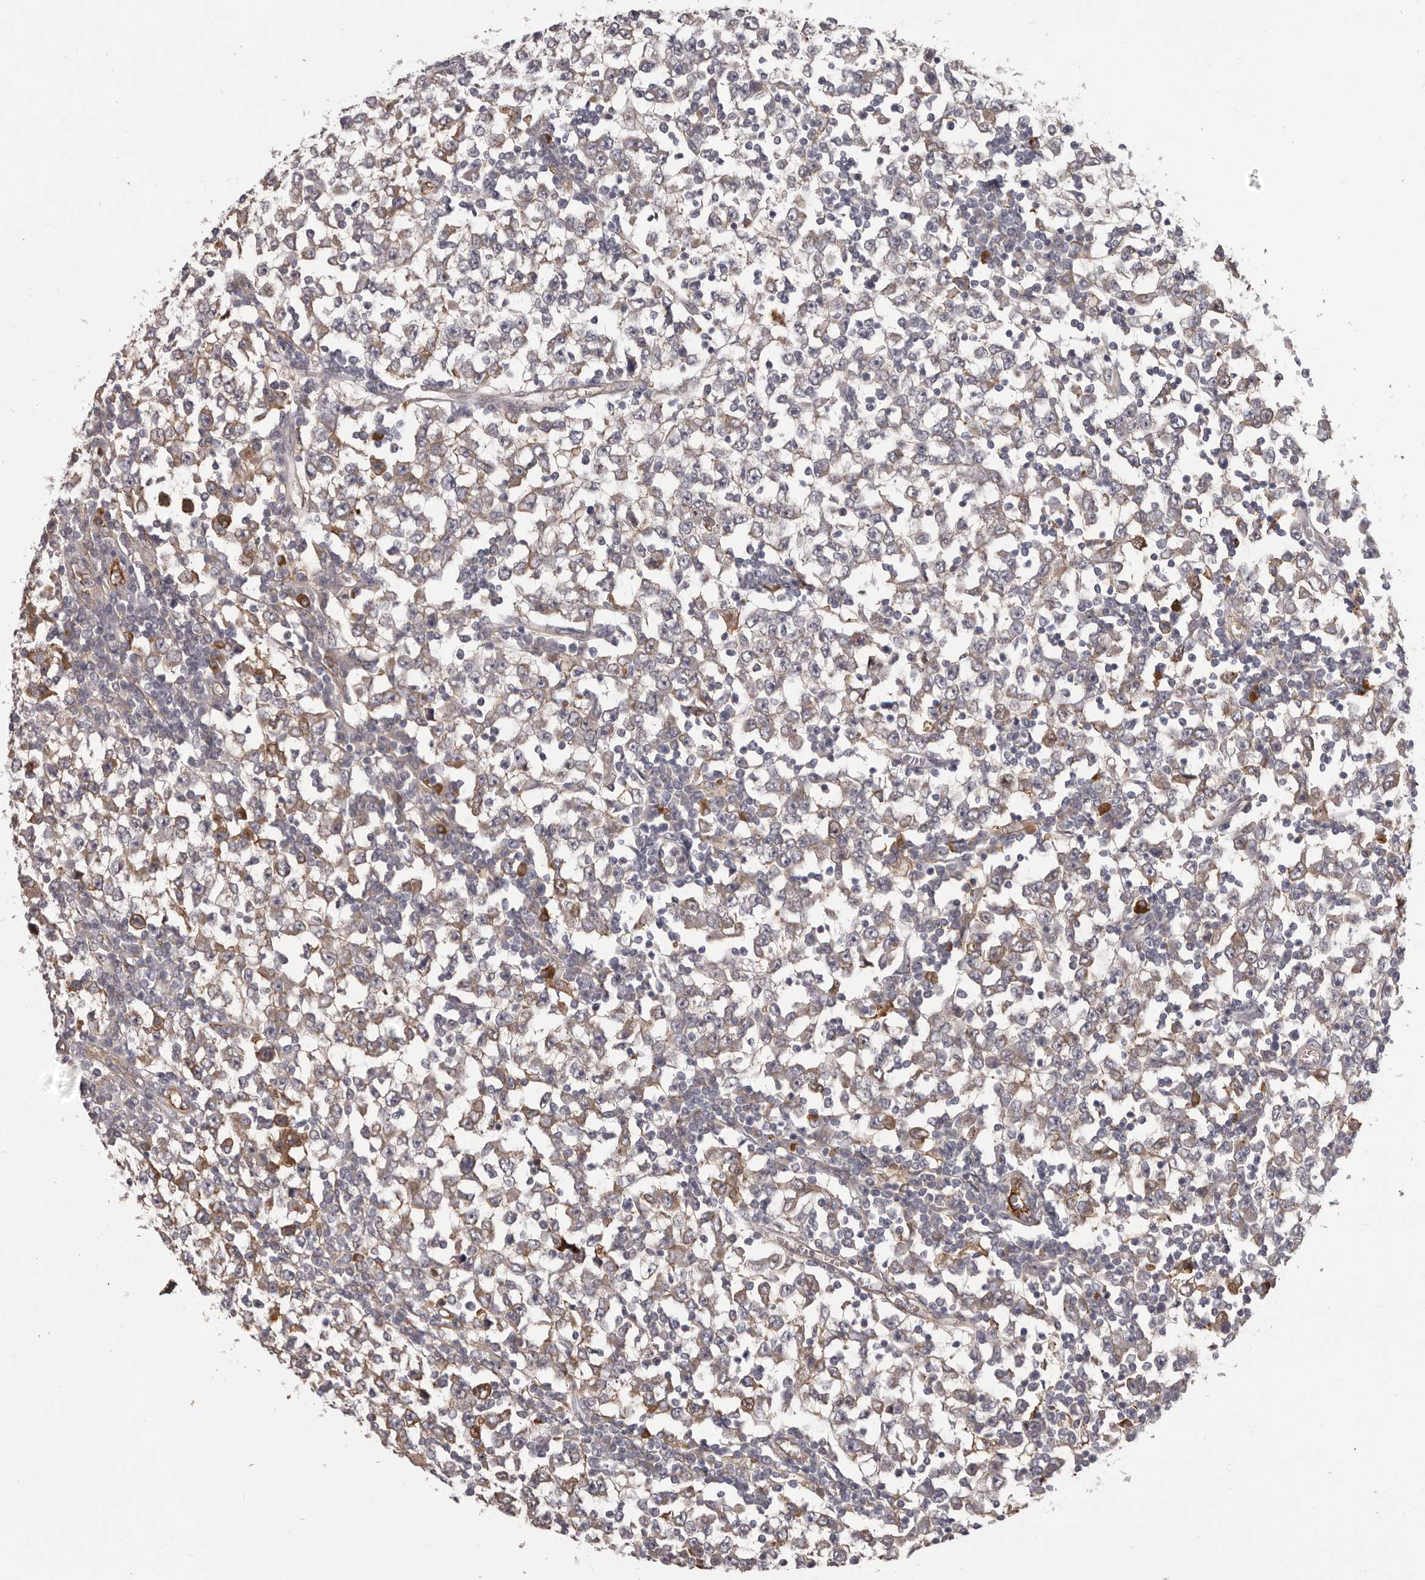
{"staining": {"intensity": "weak", "quantity": "25%-75%", "location": "cytoplasmic/membranous"}, "tissue": "testis cancer", "cell_type": "Tumor cells", "image_type": "cancer", "snomed": [{"axis": "morphology", "description": "Seminoma, NOS"}, {"axis": "topography", "description": "Testis"}], "caption": "There is low levels of weak cytoplasmic/membranous expression in tumor cells of testis cancer (seminoma), as demonstrated by immunohistochemical staining (brown color).", "gene": "OTUD3", "patient": {"sex": "male", "age": 65}}